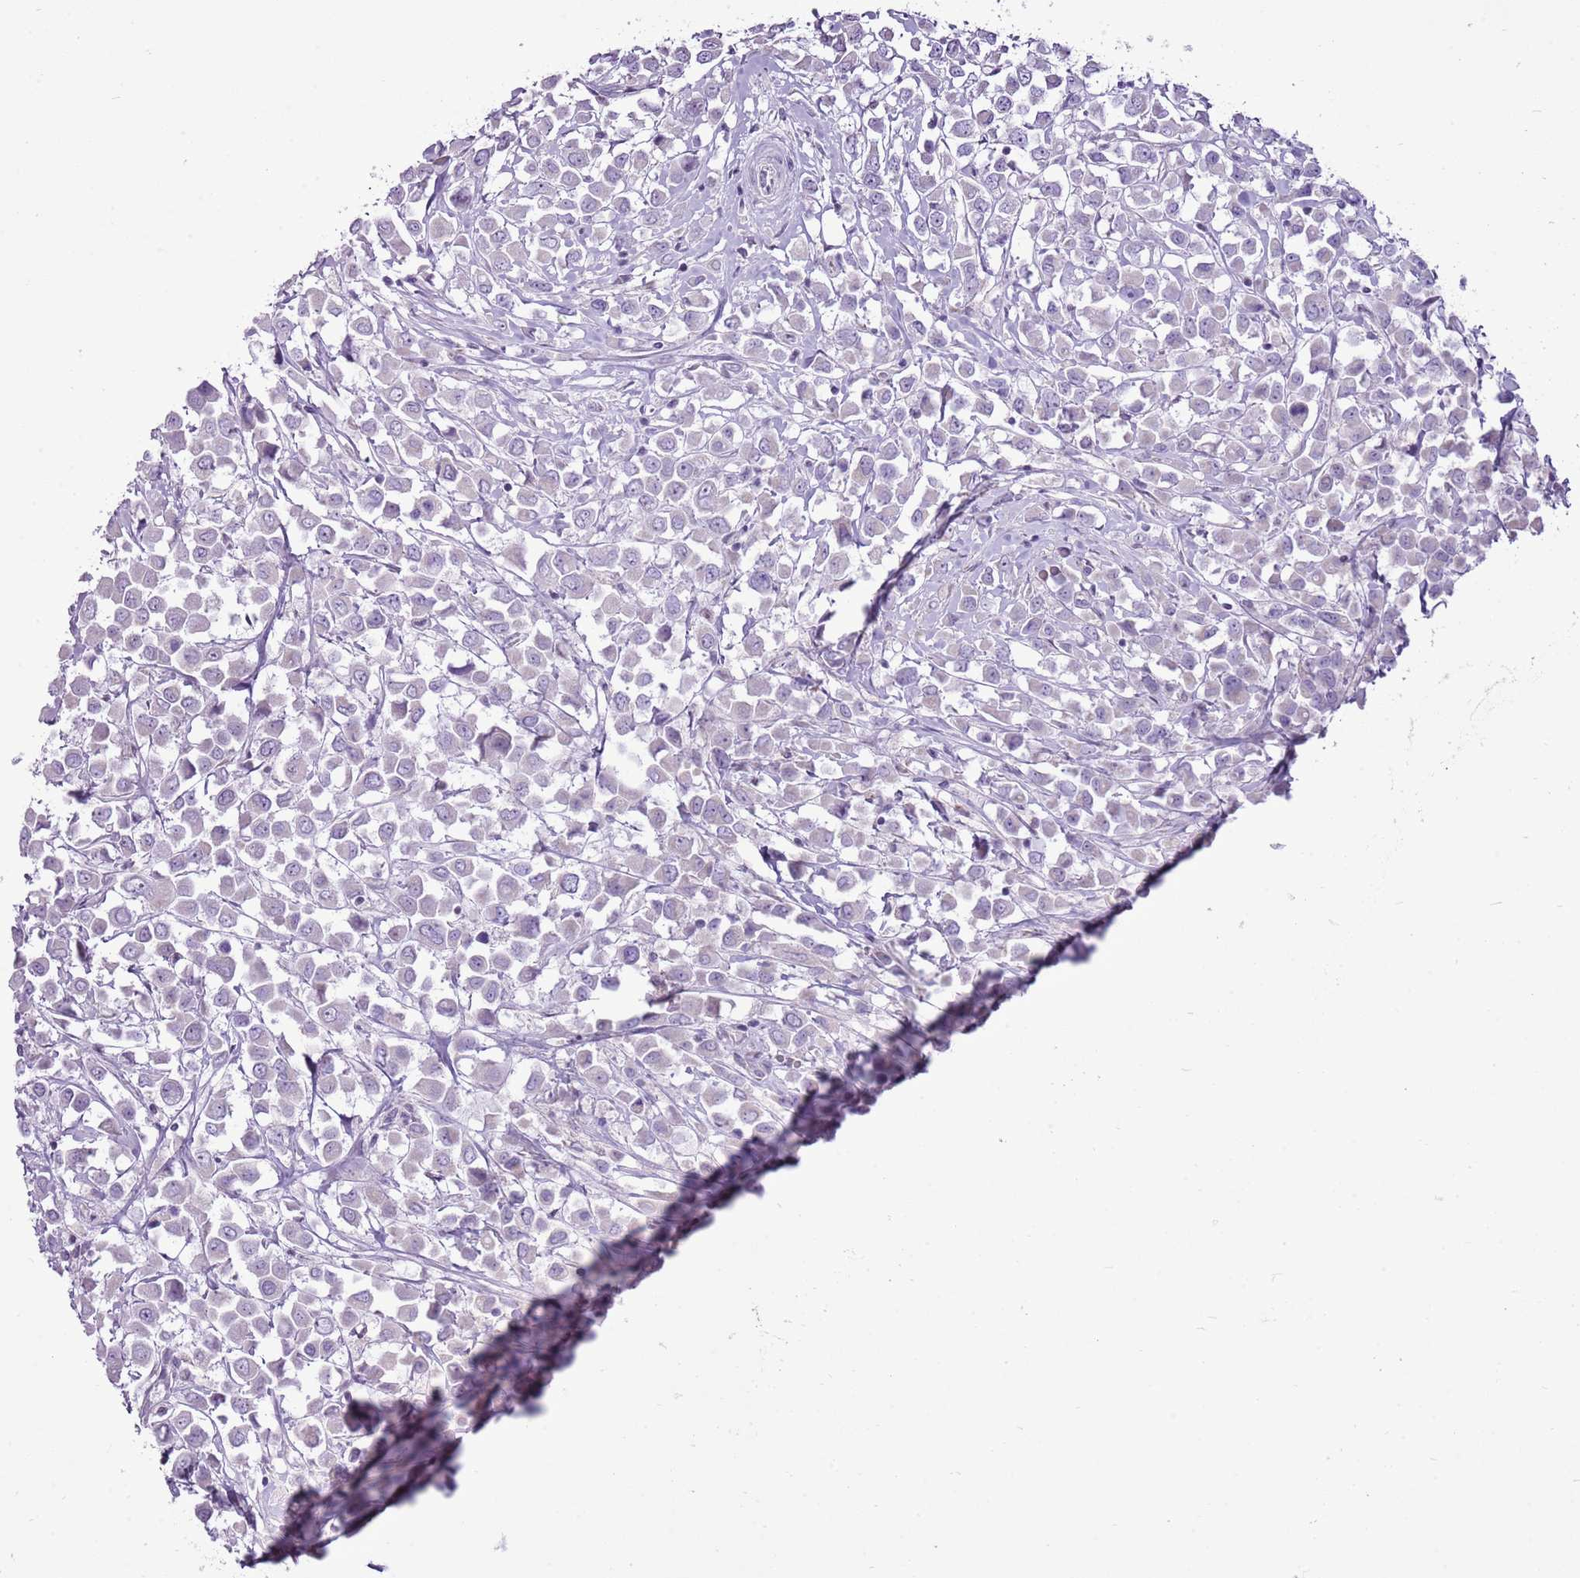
{"staining": {"intensity": "negative", "quantity": "none", "location": "none"}, "tissue": "breast cancer", "cell_type": "Tumor cells", "image_type": "cancer", "snomed": [{"axis": "morphology", "description": "Duct carcinoma"}, {"axis": "topography", "description": "Breast"}], "caption": "High power microscopy photomicrograph of an immunohistochemistry (IHC) micrograph of infiltrating ductal carcinoma (breast), revealing no significant expression in tumor cells. Brightfield microscopy of IHC stained with DAB (brown) and hematoxylin (blue), captured at high magnification.", "gene": "RPL3L", "patient": {"sex": "female", "age": 61}}